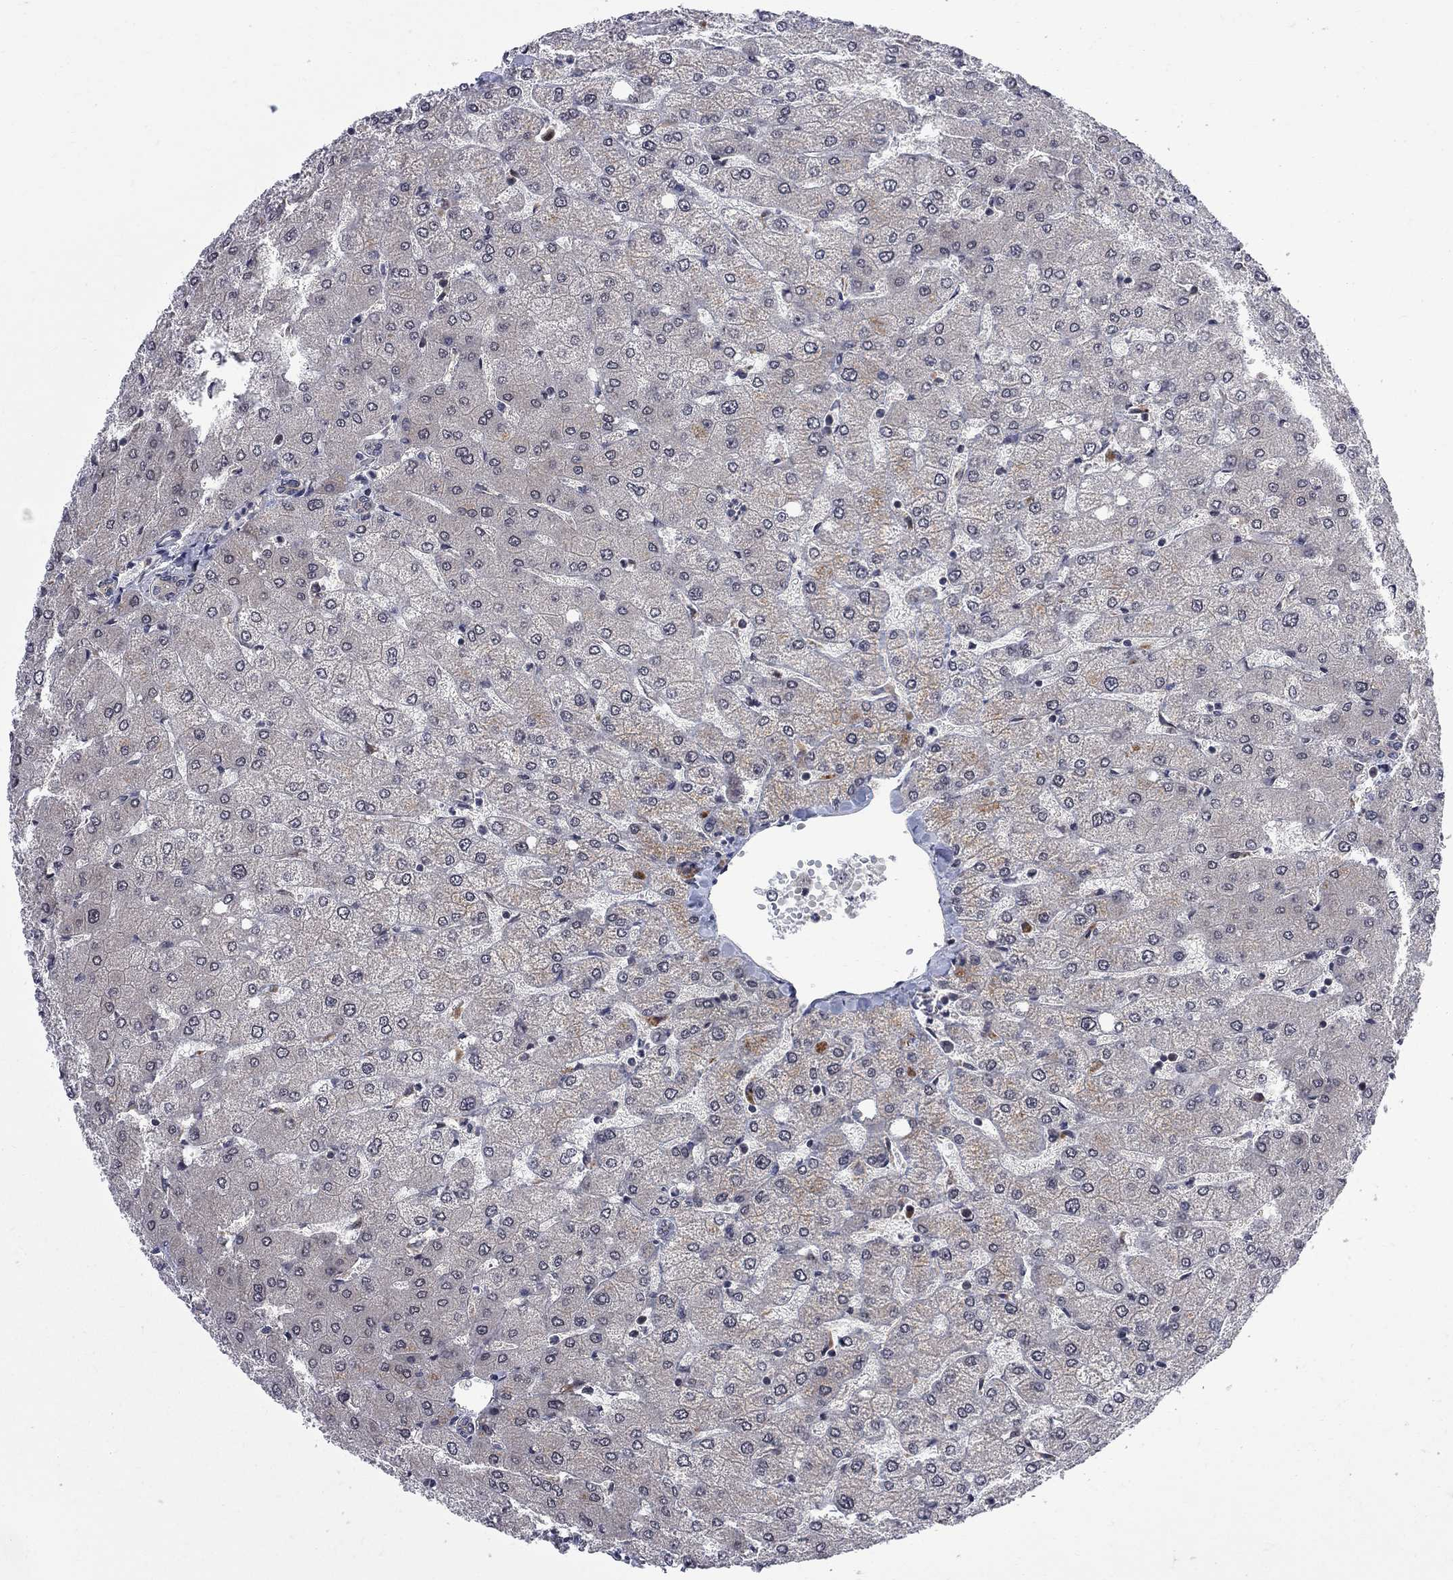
{"staining": {"intensity": "negative", "quantity": "none", "location": "none"}, "tissue": "liver", "cell_type": "Cholangiocytes", "image_type": "normal", "snomed": [{"axis": "morphology", "description": "Normal tissue, NOS"}, {"axis": "topography", "description": "Liver"}], "caption": "Immunohistochemical staining of normal liver demonstrates no significant expression in cholangiocytes. Nuclei are stained in blue.", "gene": "CNOT11", "patient": {"sex": "female", "age": 54}}